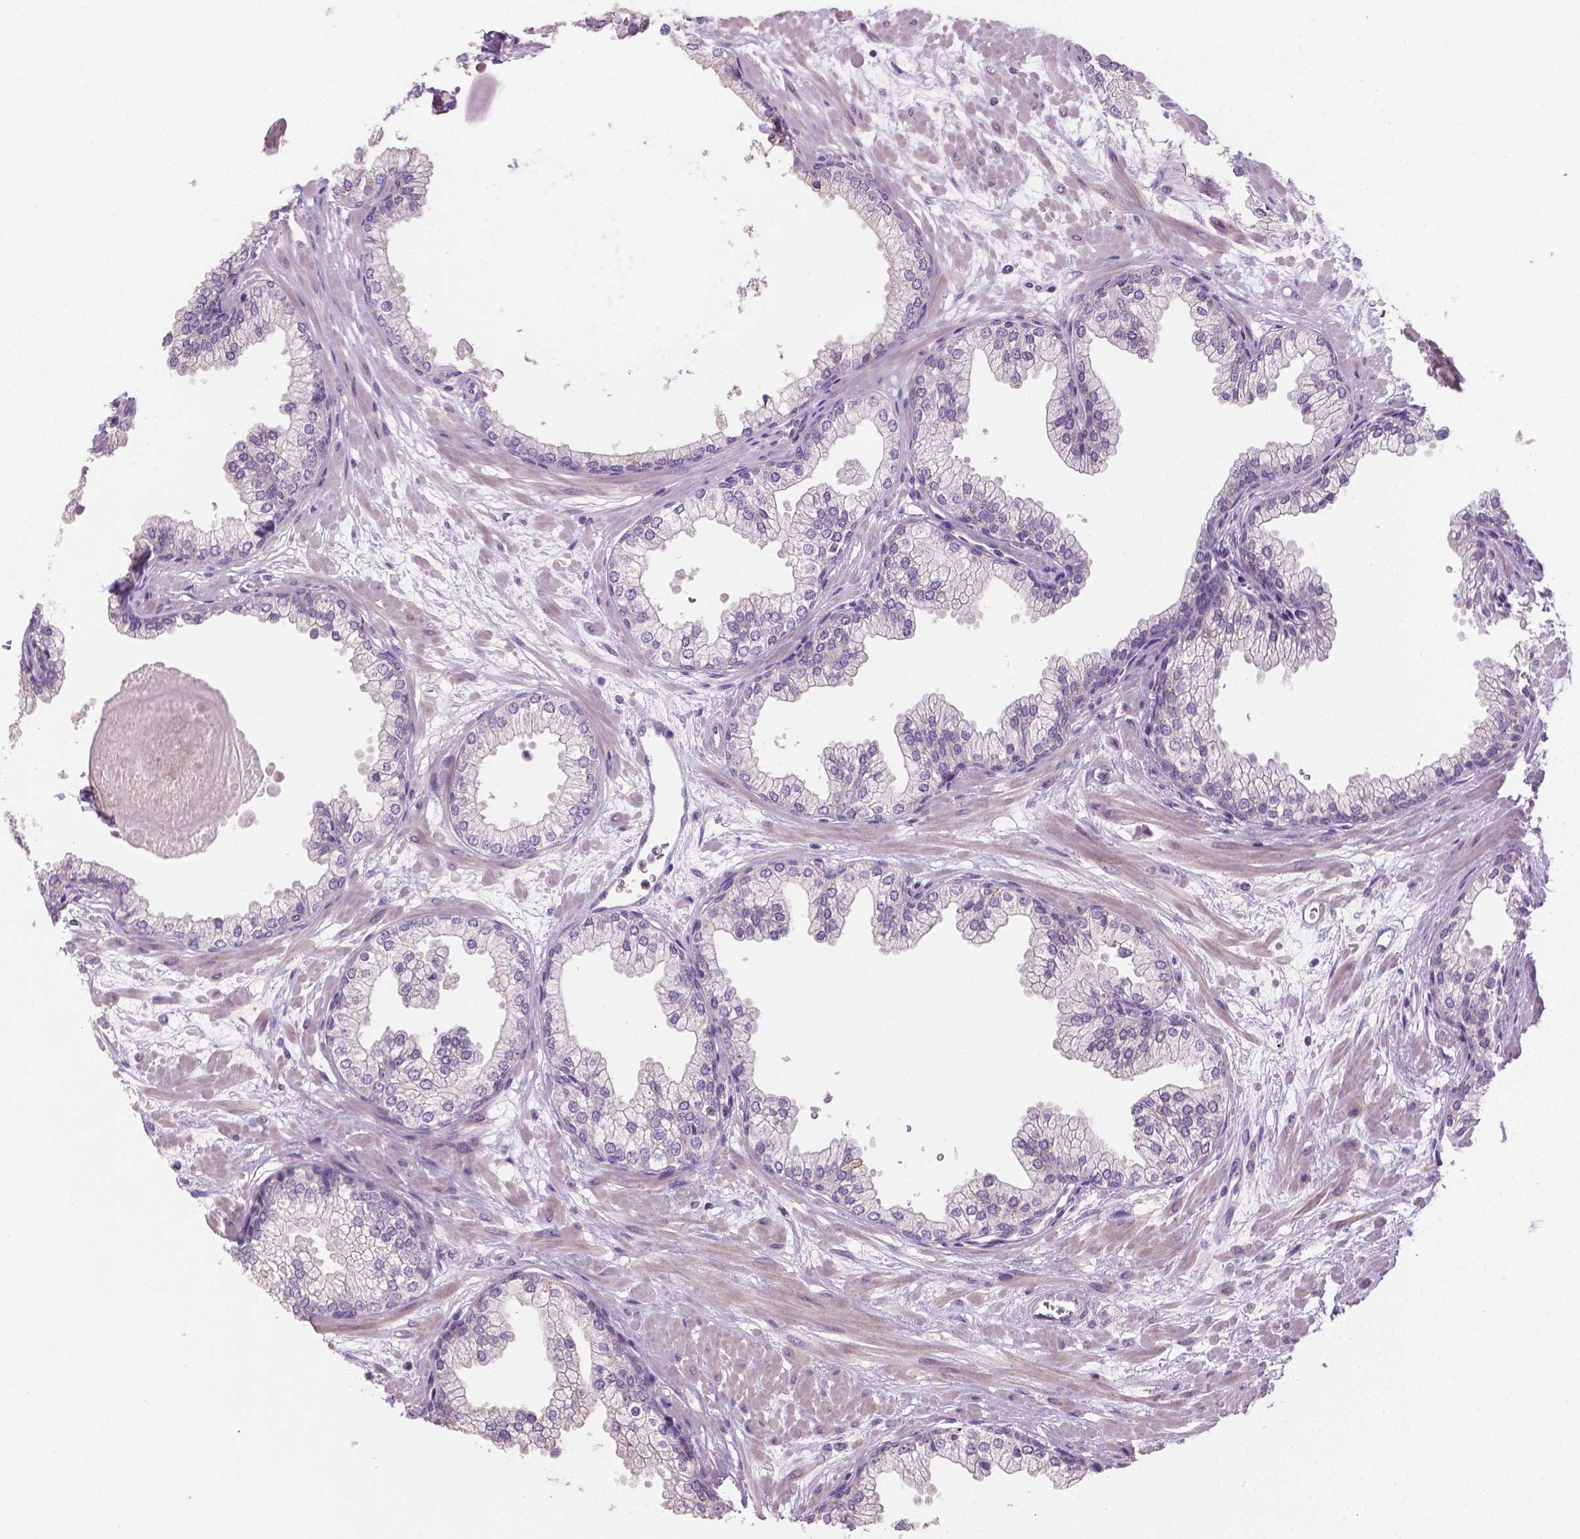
{"staining": {"intensity": "moderate", "quantity": "<25%", "location": "cytoplasmic/membranous"}, "tissue": "prostate", "cell_type": "Glandular cells", "image_type": "normal", "snomed": [{"axis": "morphology", "description": "Normal tissue, NOS"}, {"axis": "topography", "description": "Prostate"}, {"axis": "topography", "description": "Peripheral nerve tissue"}], "caption": "A high-resolution micrograph shows IHC staining of benign prostate, which exhibits moderate cytoplasmic/membranous expression in approximately <25% of glandular cells. The protein is shown in brown color, while the nuclei are stained blue.", "gene": "CATIP", "patient": {"sex": "male", "age": 61}}